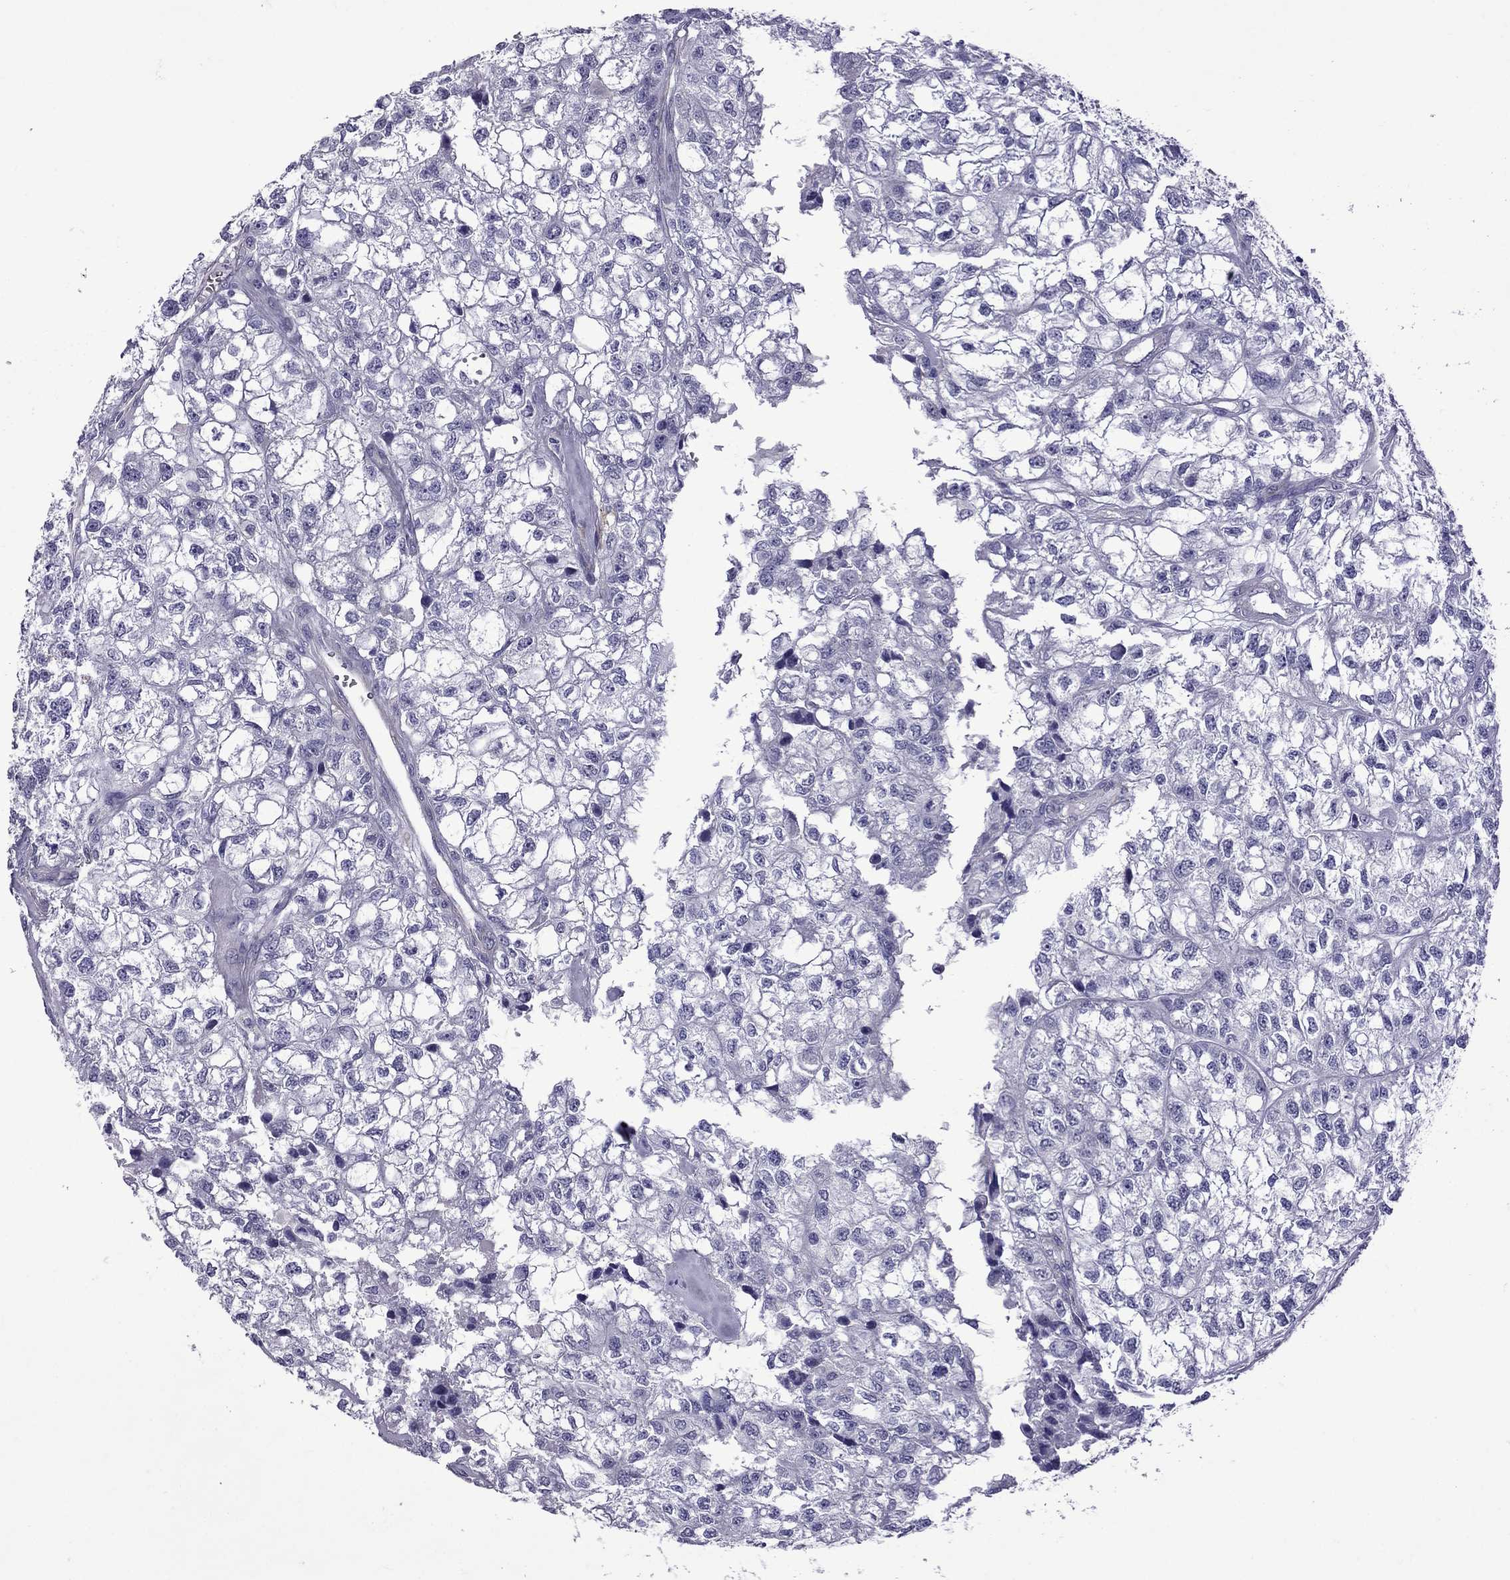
{"staining": {"intensity": "negative", "quantity": "none", "location": "none"}, "tissue": "renal cancer", "cell_type": "Tumor cells", "image_type": "cancer", "snomed": [{"axis": "morphology", "description": "Adenocarcinoma, NOS"}, {"axis": "topography", "description": "Kidney"}], "caption": "Immunohistochemistry (IHC) image of neoplastic tissue: human adenocarcinoma (renal) stained with DAB demonstrates no significant protein positivity in tumor cells. (DAB immunohistochemistry (IHC), high magnification).", "gene": "CHRNA5", "patient": {"sex": "male", "age": 56}}